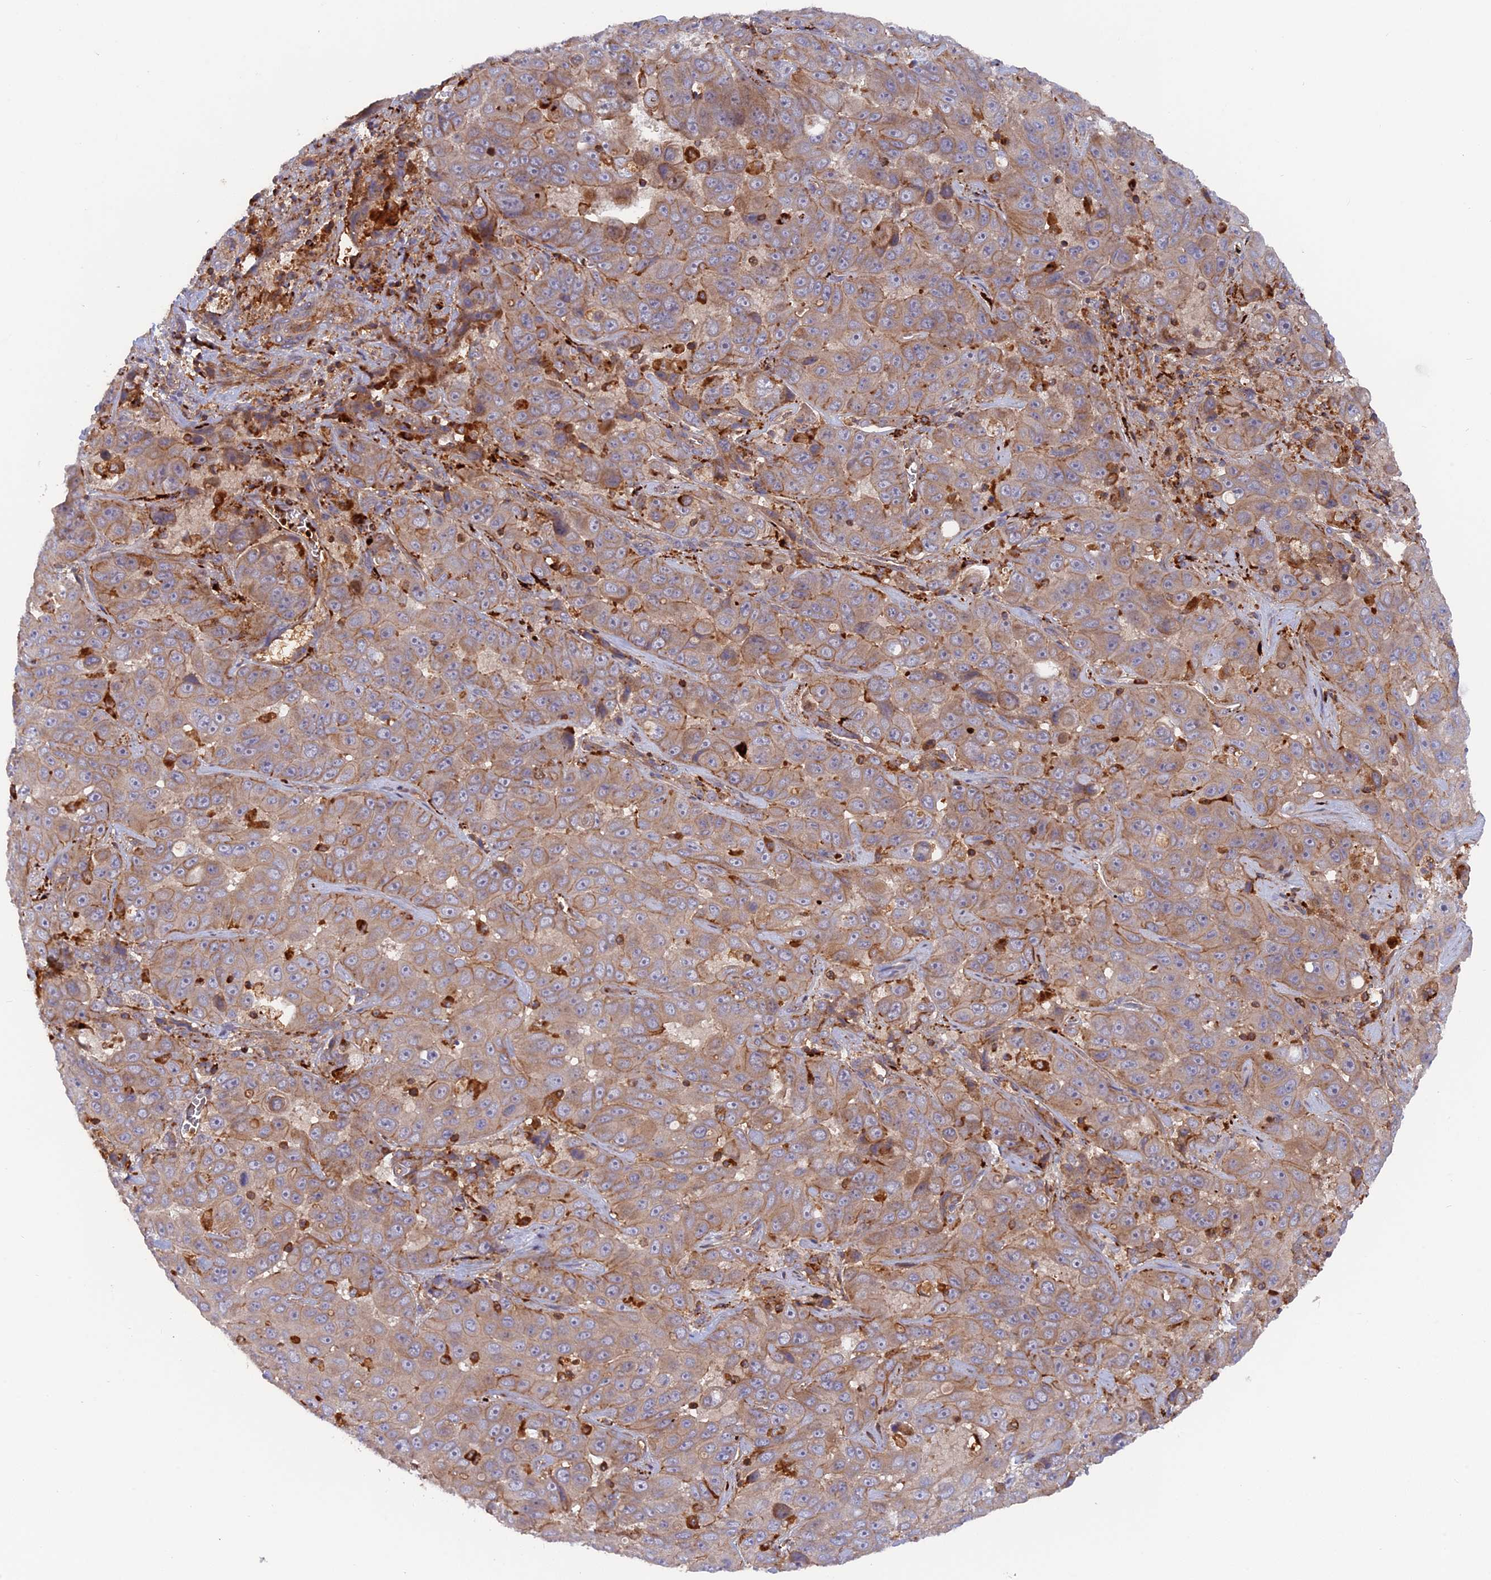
{"staining": {"intensity": "weak", "quantity": "<25%", "location": "cytoplasmic/membranous"}, "tissue": "liver cancer", "cell_type": "Tumor cells", "image_type": "cancer", "snomed": [{"axis": "morphology", "description": "Cholangiocarcinoma"}, {"axis": "topography", "description": "Liver"}], "caption": "There is no significant expression in tumor cells of liver cancer.", "gene": "CPNE7", "patient": {"sex": "female", "age": 52}}